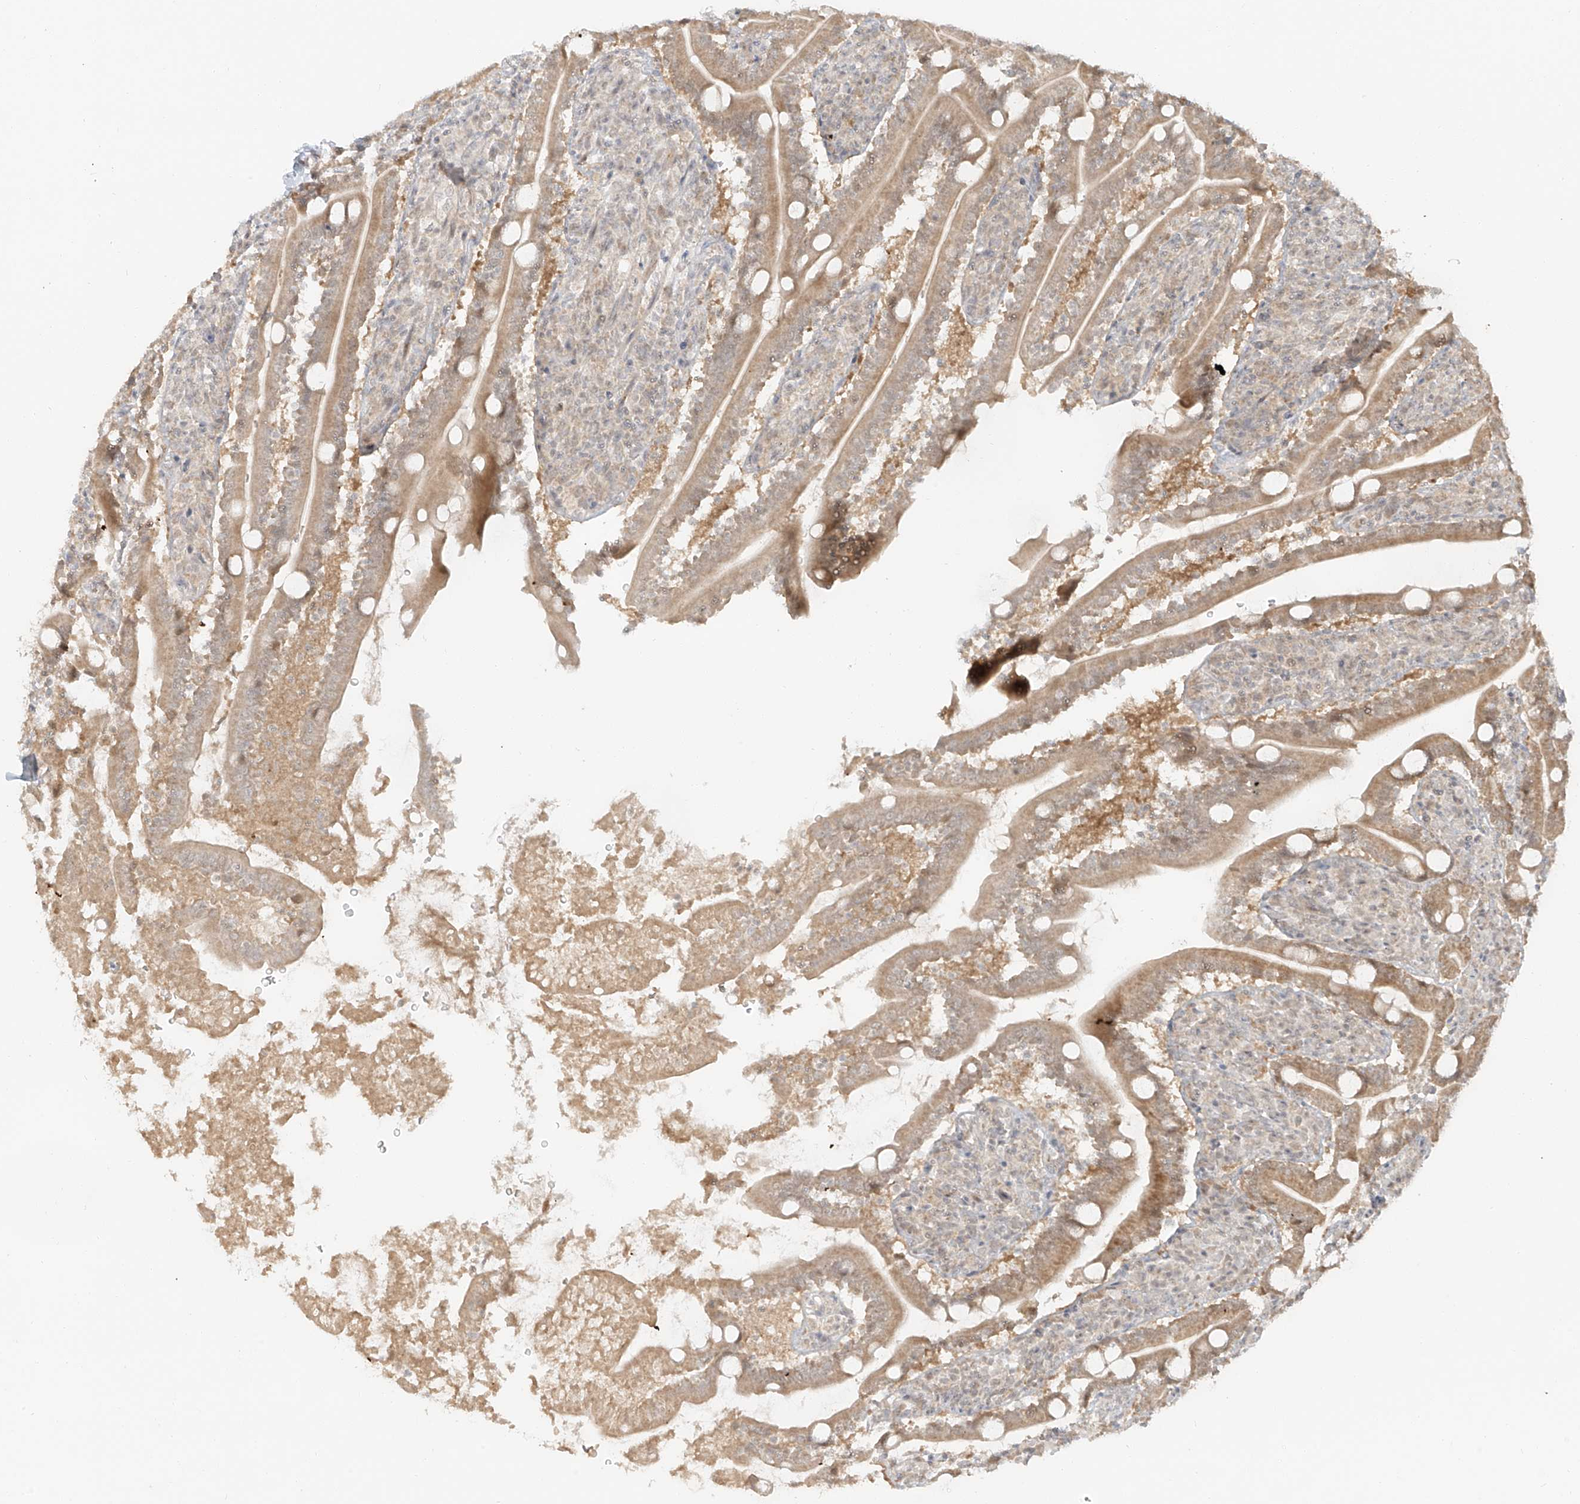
{"staining": {"intensity": "moderate", "quantity": ">75%", "location": "cytoplasmic/membranous"}, "tissue": "duodenum", "cell_type": "Glandular cells", "image_type": "normal", "snomed": [{"axis": "morphology", "description": "Normal tissue, NOS"}, {"axis": "topography", "description": "Duodenum"}], "caption": "Immunohistochemical staining of normal human duodenum demonstrates medium levels of moderate cytoplasmic/membranous expression in about >75% of glandular cells. Immunohistochemistry (ihc) stains the protein of interest in brown and the nuclei are stained blue.", "gene": "MIPEP", "patient": {"sex": "male", "age": 35}}